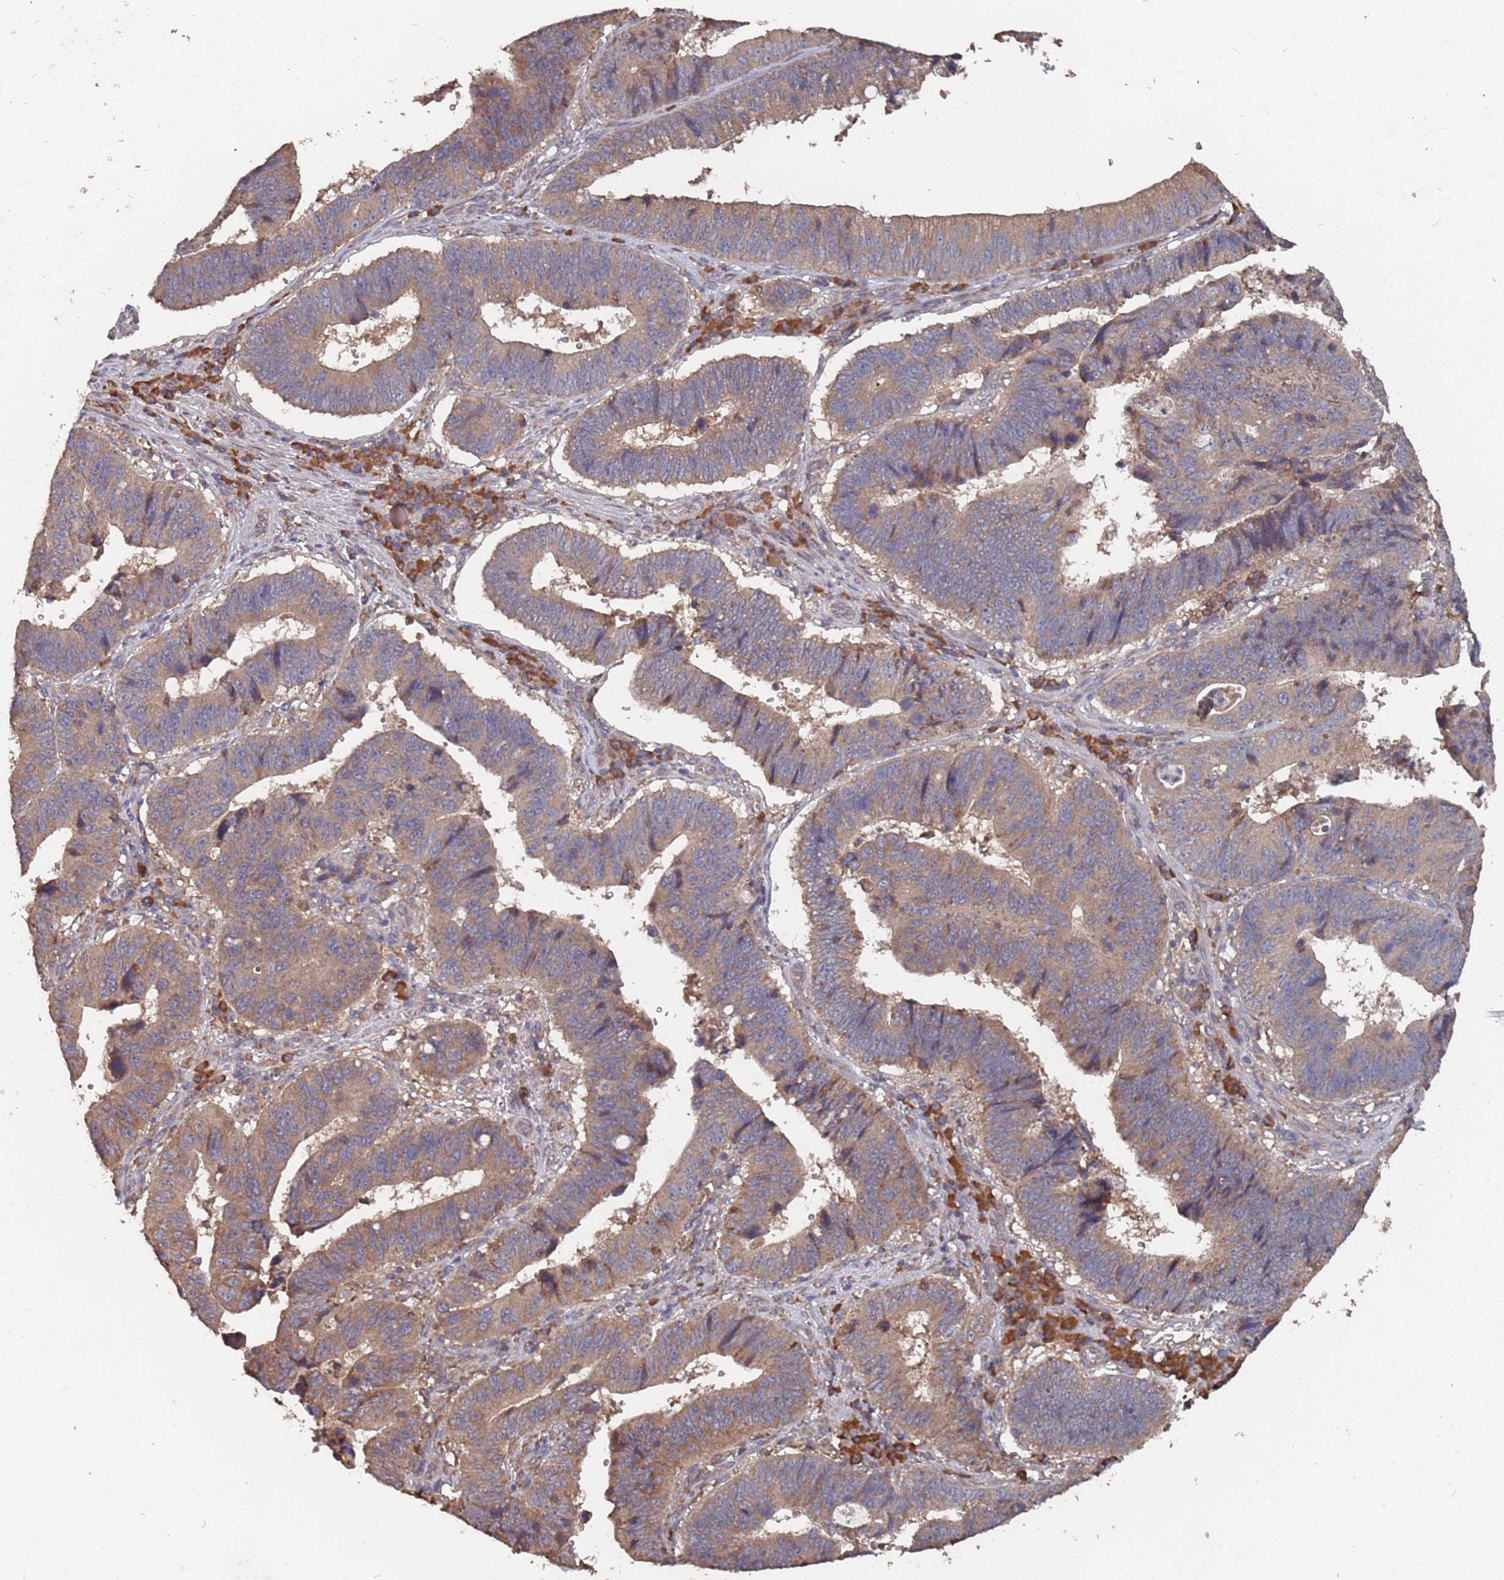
{"staining": {"intensity": "moderate", "quantity": "25%-75%", "location": "cytoplasmic/membranous"}, "tissue": "stomach cancer", "cell_type": "Tumor cells", "image_type": "cancer", "snomed": [{"axis": "morphology", "description": "Adenocarcinoma, NOS"}, {"axis": "topography", "description": "Stomach"}], "caption": "Stomach cancer tissue displays moderate cytoplasmic/membranous staining in about 25%-75% of tumor cells The staining is performed using DAB brown chromogen to label protein expression. The nuclei are counter-stained blue using hematoxylin.", "gene": "ATG5", "patient": {"sex": "male", "age": 59}}